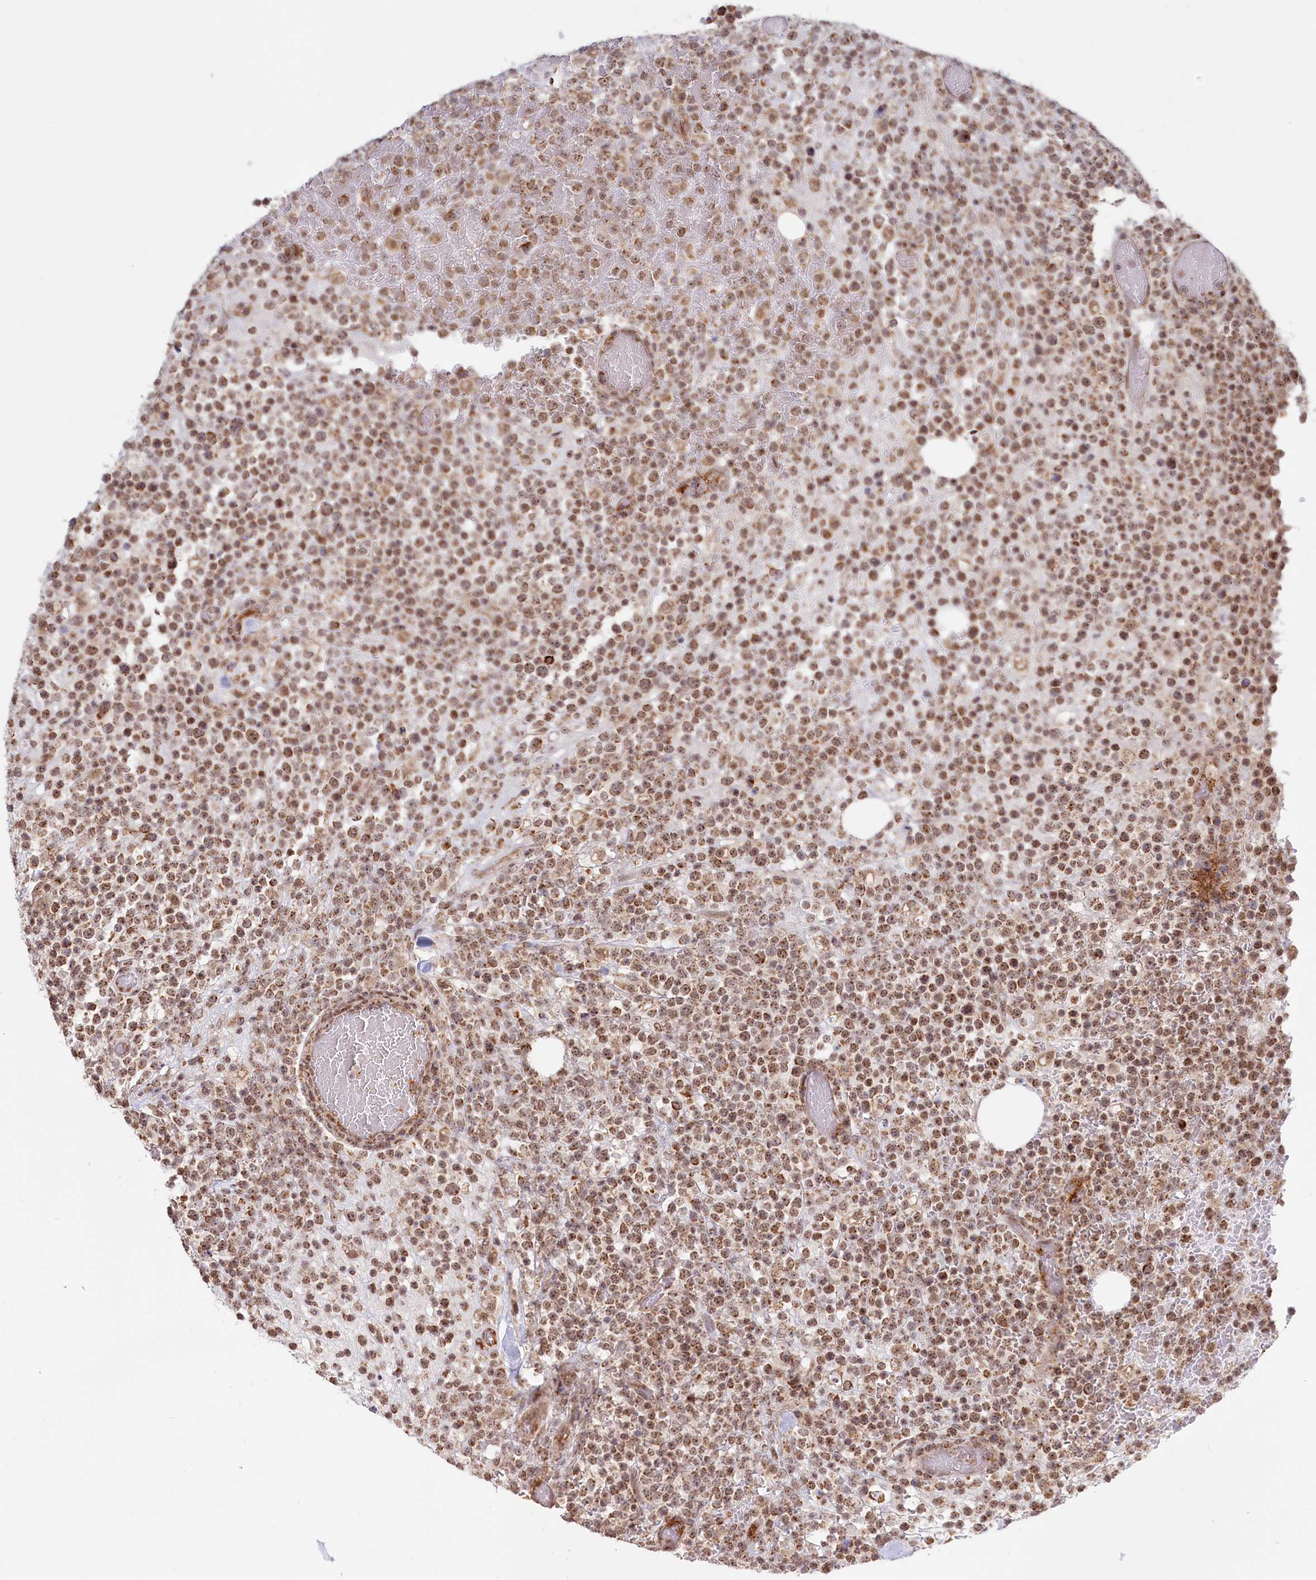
{"staining": {"intensity": "moderate", "quantity": ">75%", "location": "cytoplasmic/membranous"}, "tissue": "lymphoma", "cell_type": "Tumor cells", "image_type": "cancer", "snomed": [{"axis": "morphology", "description": "Malignant lymphoma, non-Hodgkin's type, High grade"}, {"axis": "topography", "description": "Colon"}], "caption": "Immunohistochemical staining of lymphoma shows medium levels of moderate cytoplasmic/membranous staining in approximately >75% of tumor cells. The staining was performed using DAB to visualize the protein expression in brown, while the nuclei were stained in blue with hematoxylin (Magnification: 20x).", "gene": "RTN4IP1", "patient": {"sex": "female", "age": 53}}